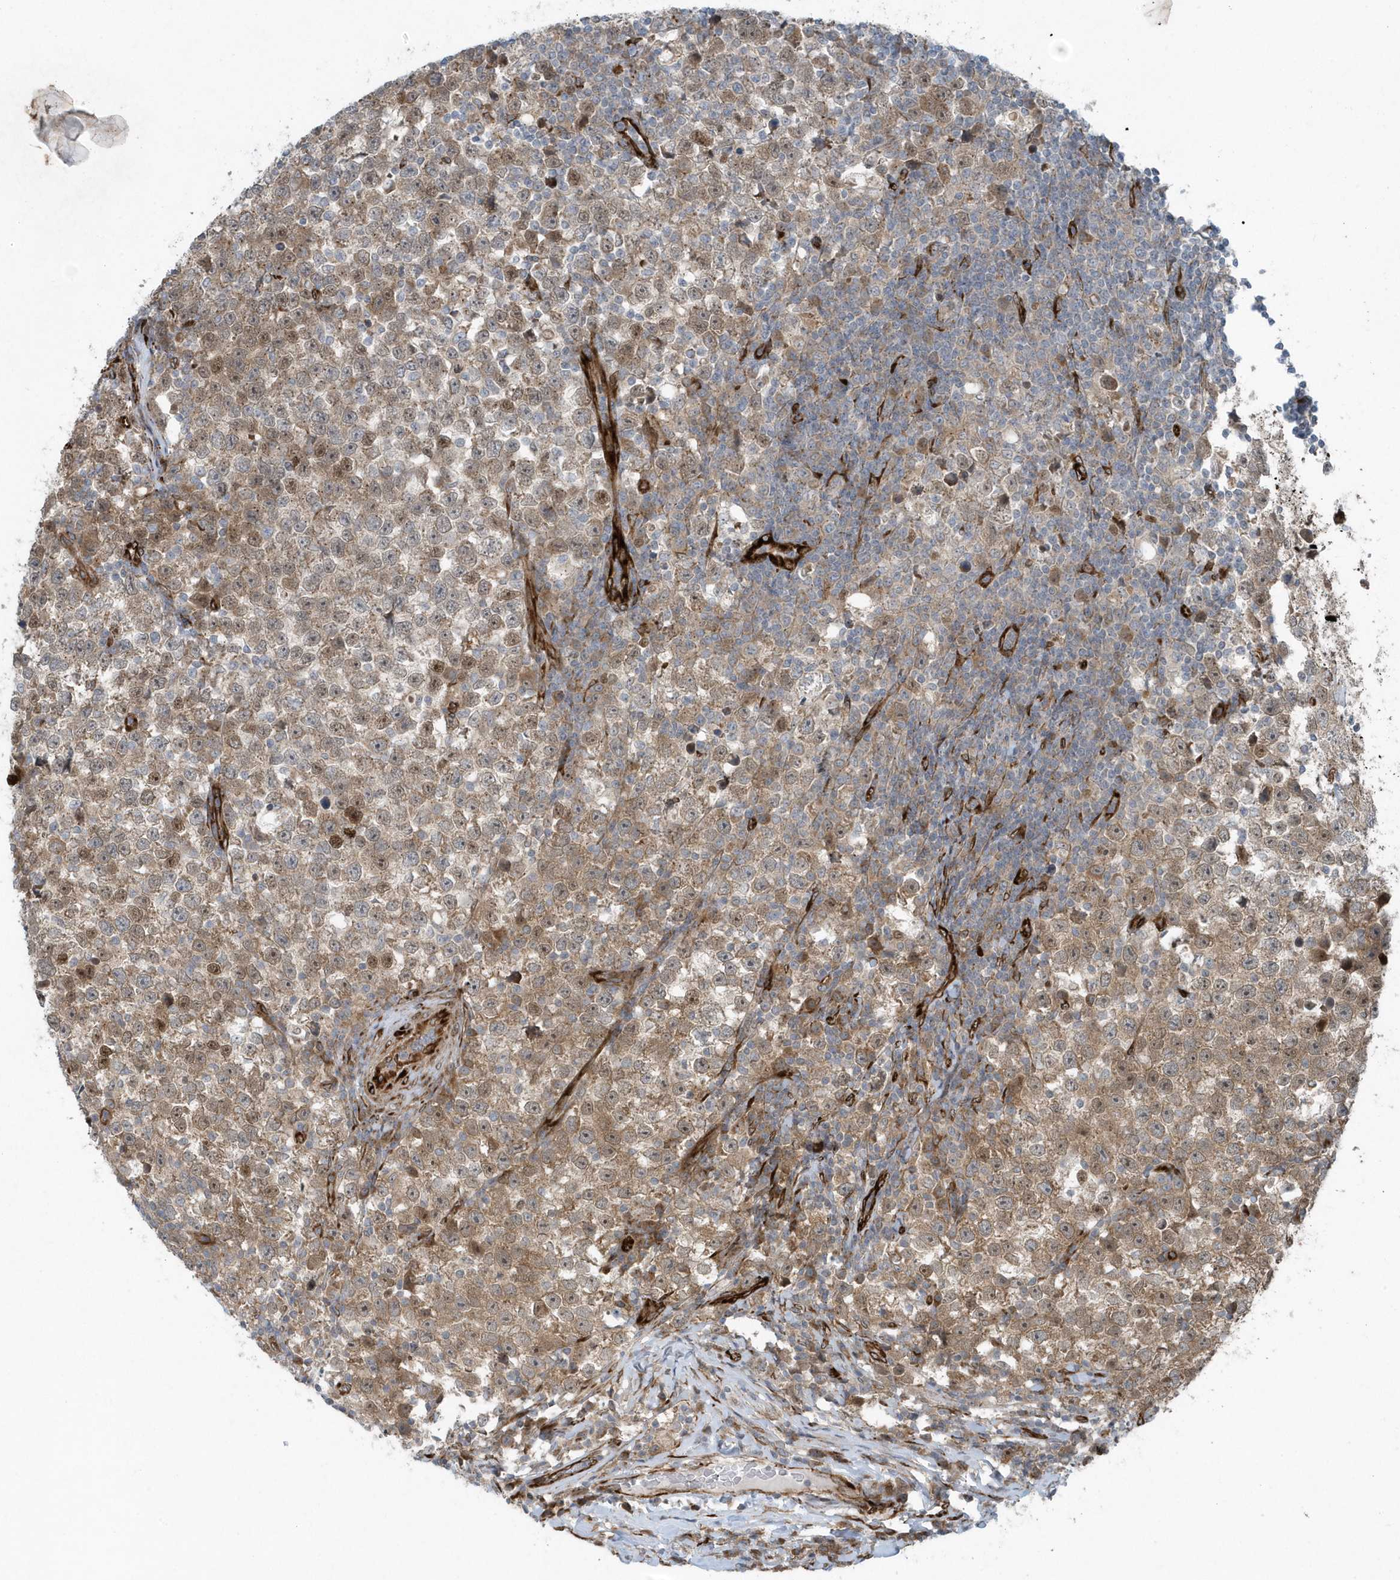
{"staining": {"intensity": "moderate", "quantity": ">75%", "location": "cytoplasmic/membranous"}, "tissue": "testis cancer", "cell_type": "Tumor cells", "image_type": "cancer", "snomed": [{"axis": "morphology", "description": "Normal tissue, NOS"}, {"axis": "morphology", "description": "Seminoma, NOS"}, {"axis": "topography", "description": "Testis"}], "caption": "Brown immunohistochemical staining in human testis cancer shows moderate cytoplasmic/membranous expression in approximately >75% of tumor cells. The protein is shown in brown color, while the nuclei are stained blue.", "gene": "FAM98A", "patient": {"sex": "male", "age": 43}}